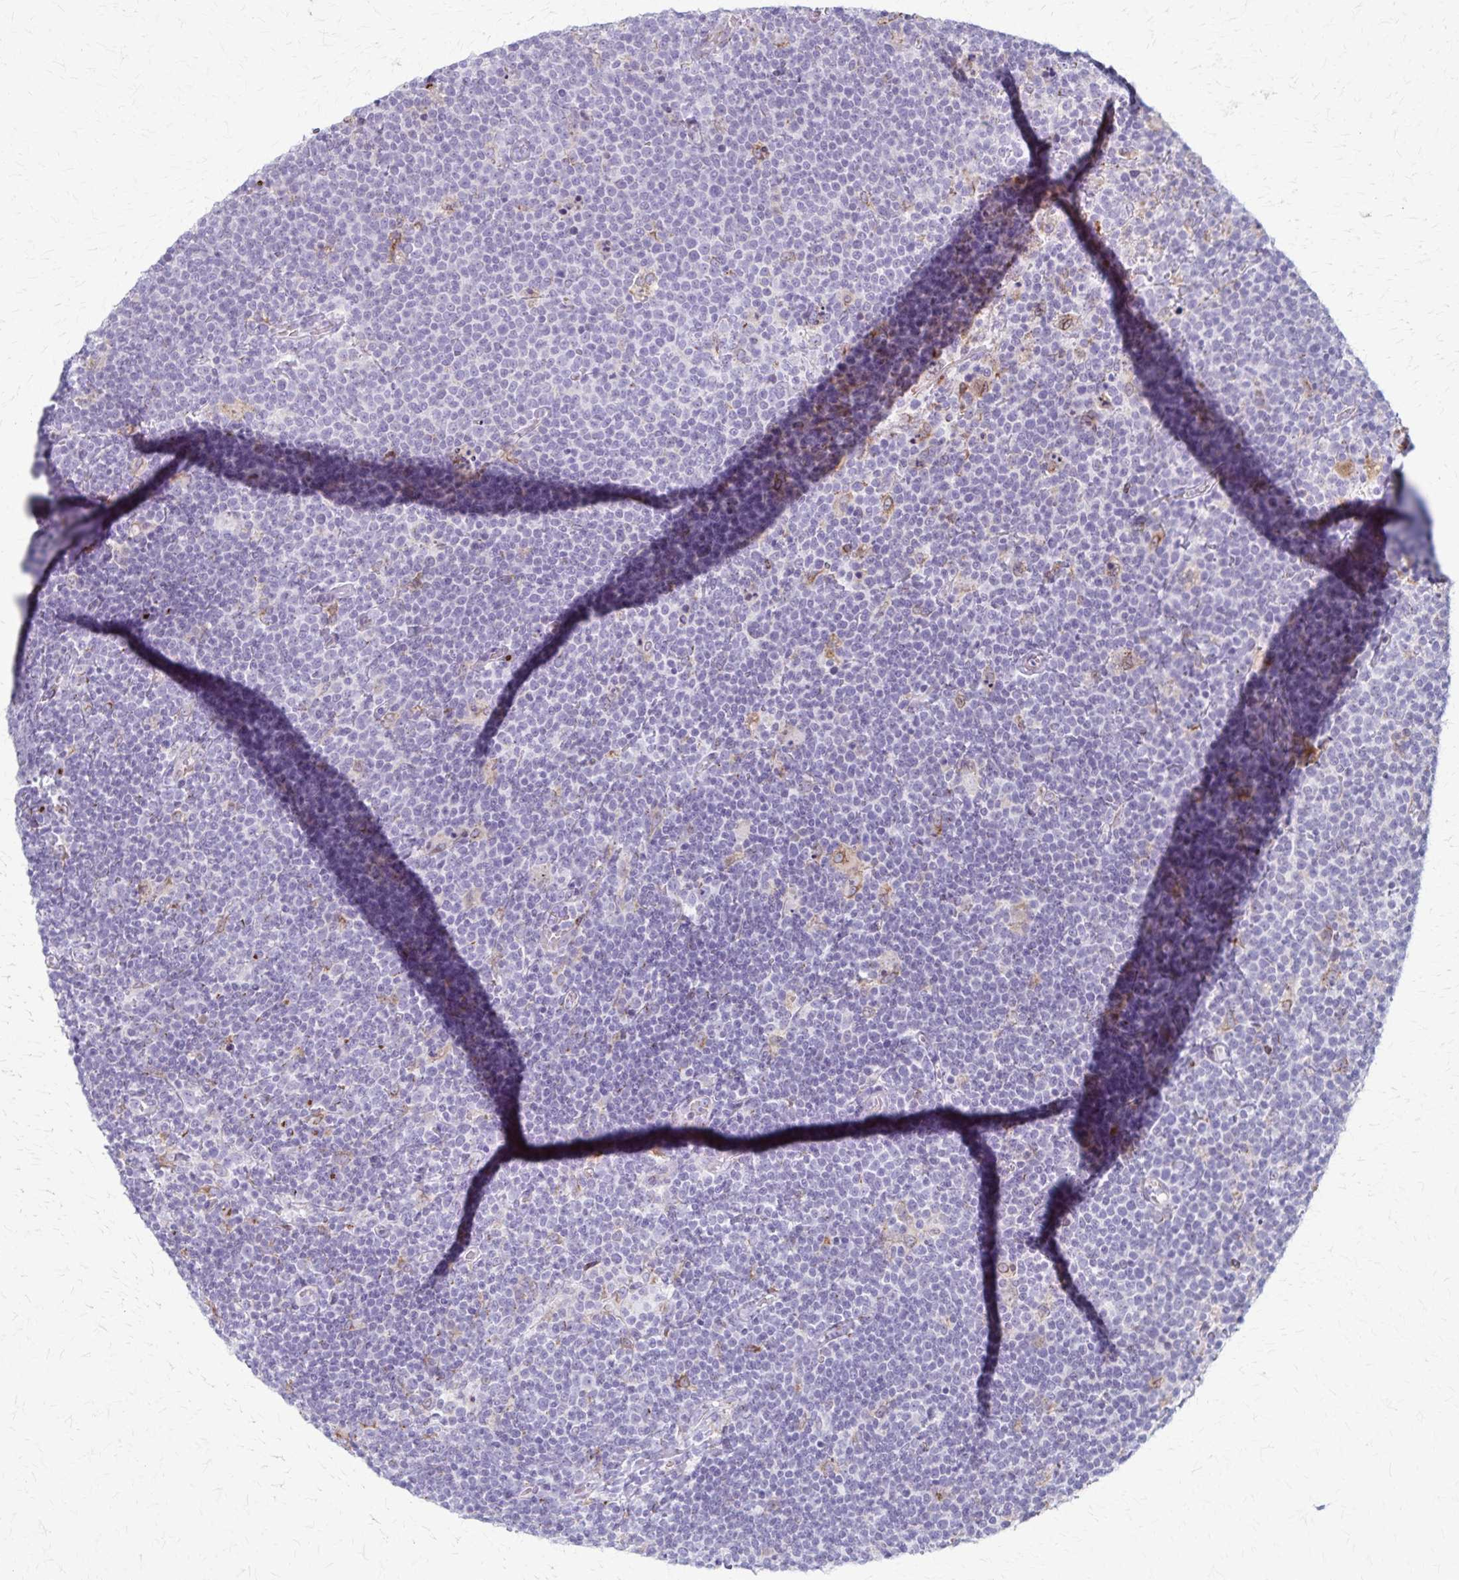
{"staining": {"intensity": "negative", "quantity": "none", "location": "none"}, "tissue": "lymphoma", "cell_type": "Tumor cells", "image_type": "cancer", "snomed": [{"axis": "morphology", "description": "Malignant lymphoma, non-Hodgkin's type, High grade"}, {"axis": "topography", "description": "Lymph node"}], "caption": "Malignant lymphoma, non-Hodgkin's type (high-grade) was stained to show a protein in brown. There is no significant expression in tumor cells.", "gene": "MCFD2", "patient": {"sex": "male", "age": 61}}